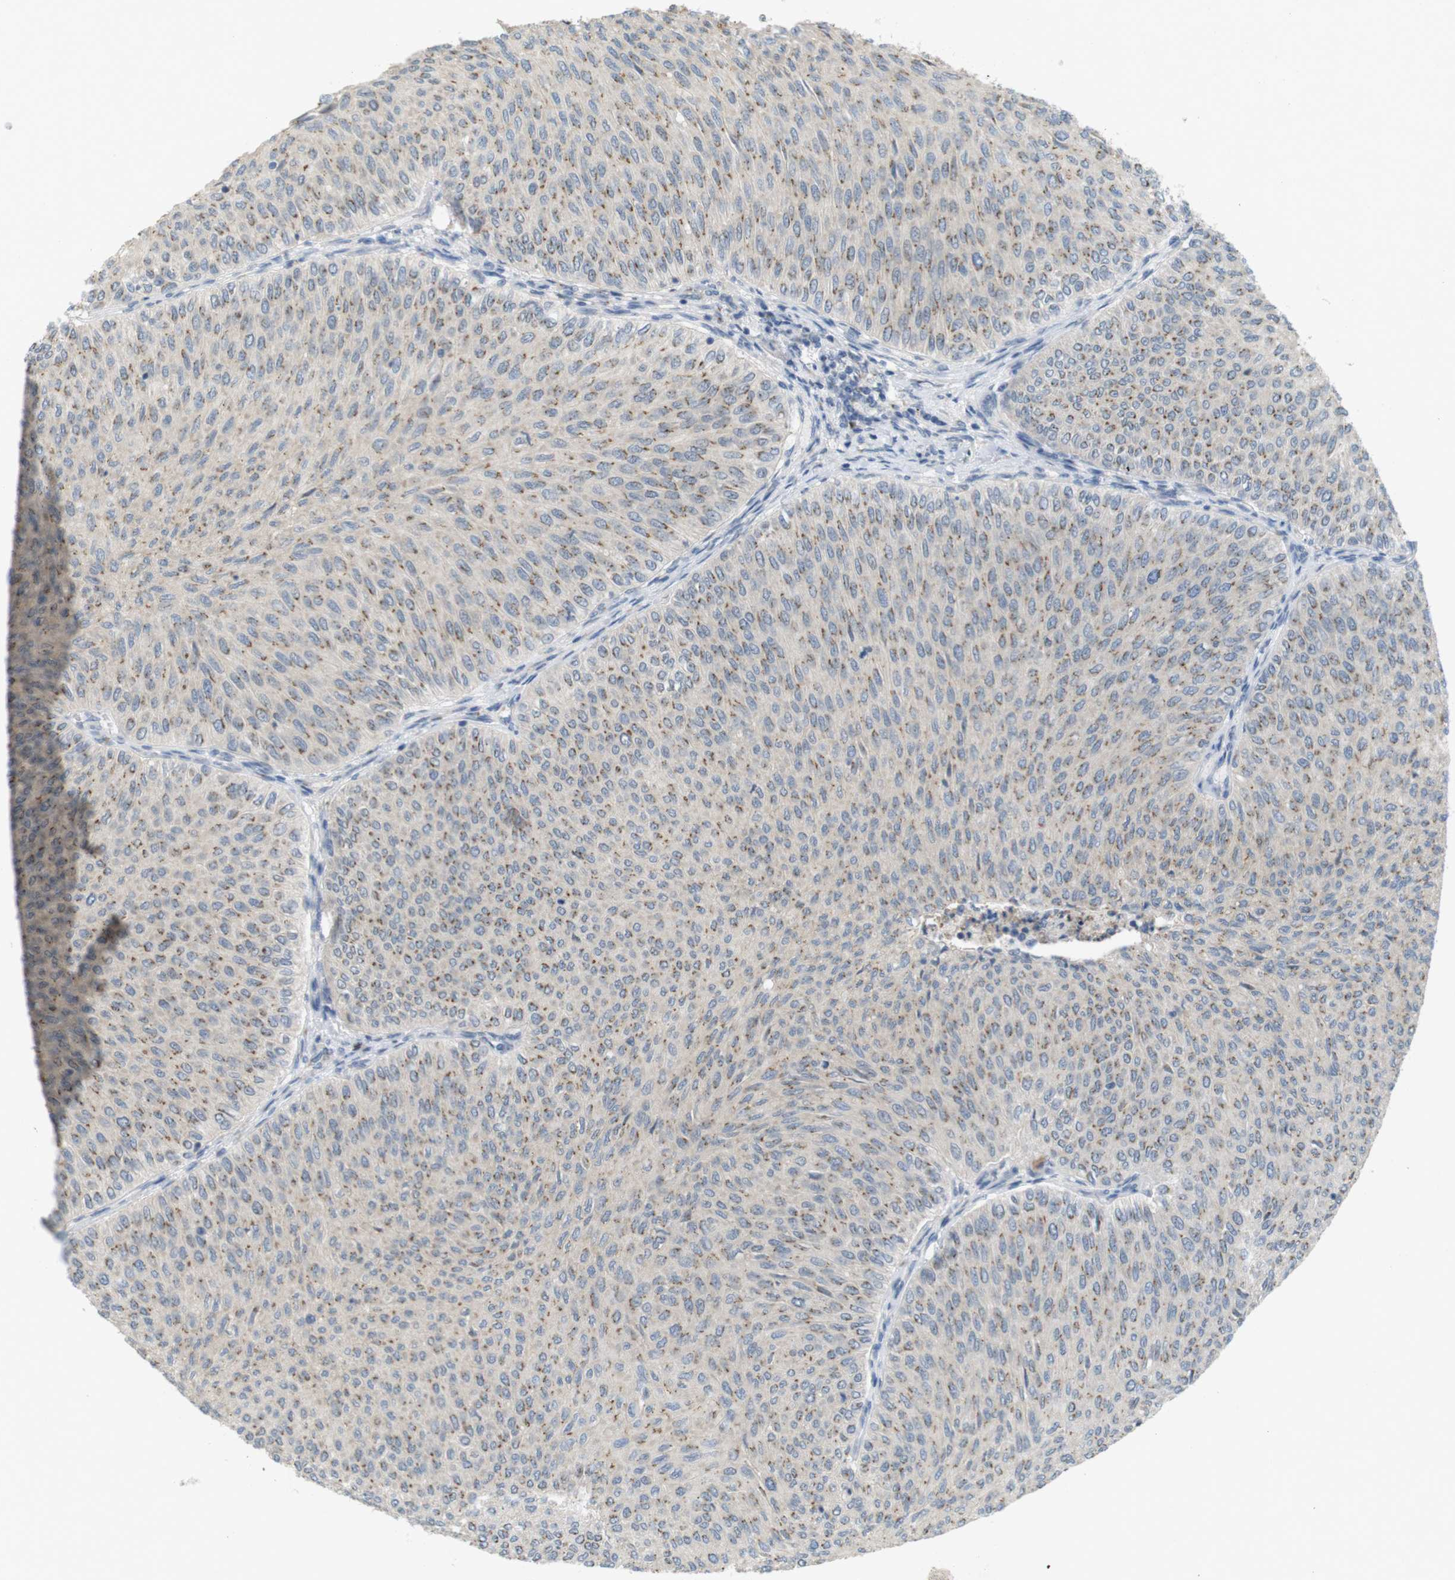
{"staining": {"intensity": "moderate", "quantity": ">75%", "location": "cytoplasmic/membranous"}, "tissue": "urothelial cancer", "cell_type": "Tumor cells", "image_type": "cancer", "snomed": [{"axis": "morphology", "description": "Urothelial carcinoma, Low grade"}, {"axis": "topography", "description": "Urinary bladder"}], "caption": "Tumor cells reveal moderate cytoplasmic/membranous positivity in approximately >75% of cells in urothelial cancer.", "gene": "YIPF3", "patient": {"sex": "male", "age": 78}}